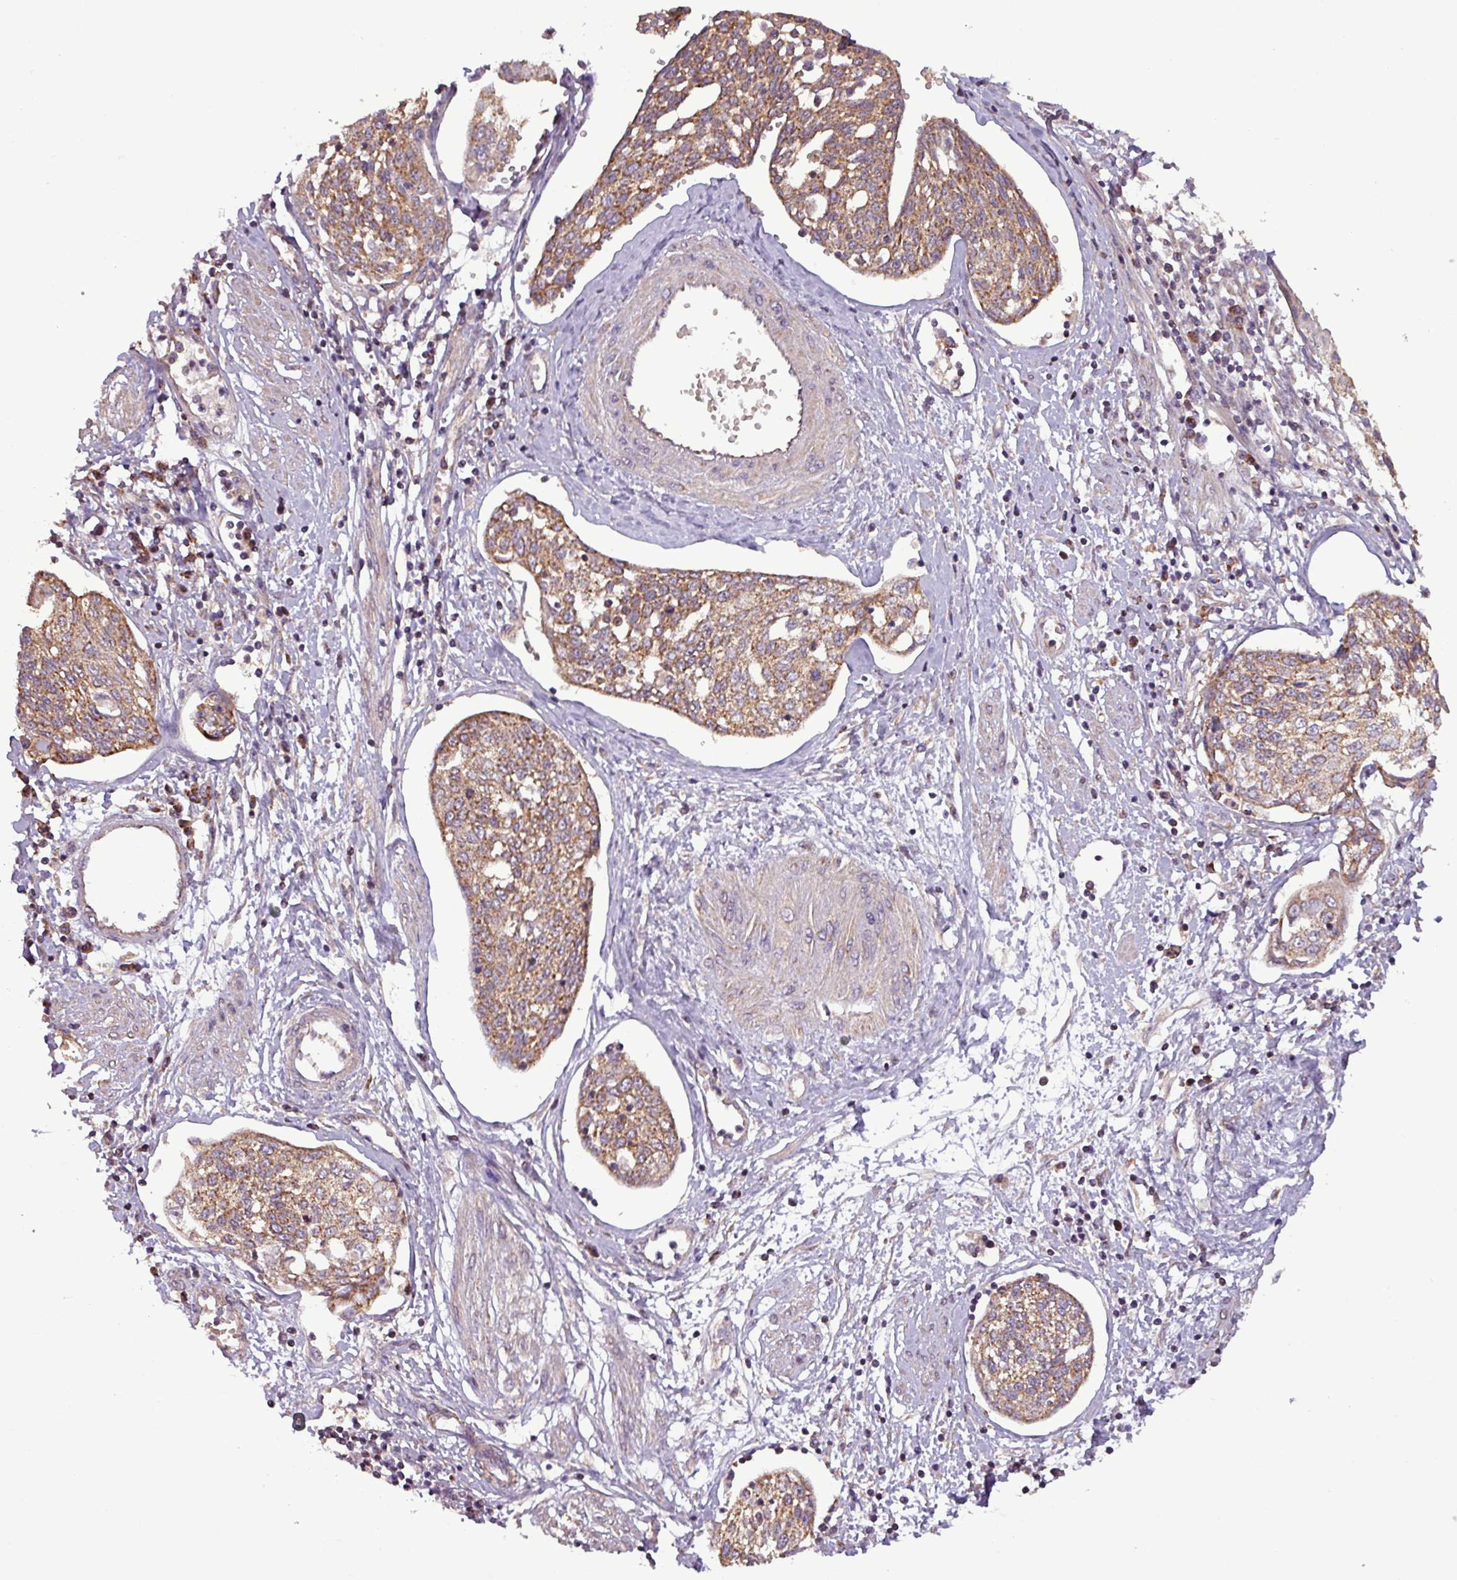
{"staining": {"intensity": "moderate", "quantity": ">75%", "location": "cytoplasmic/membranous"}, "tissue": "cervical cancer", "cell_type": "Tumor cells", "image_type": "cancer", "snomed": [{"axis": "morphology", "description": "Squamous cell carcinoma, NOS"}, {"axis": "topography", "description": "Cervix"}], "caption": "The histopathology image exhibits immunohistochemical staining of cervical cancer (squamous cell carcinoma). There is moderate cytoplasmic/membranous expression is present in approximately >75% of tumor cells.", "gene": "MCTP2", "patient": {"sex": "female", "age": 34}}